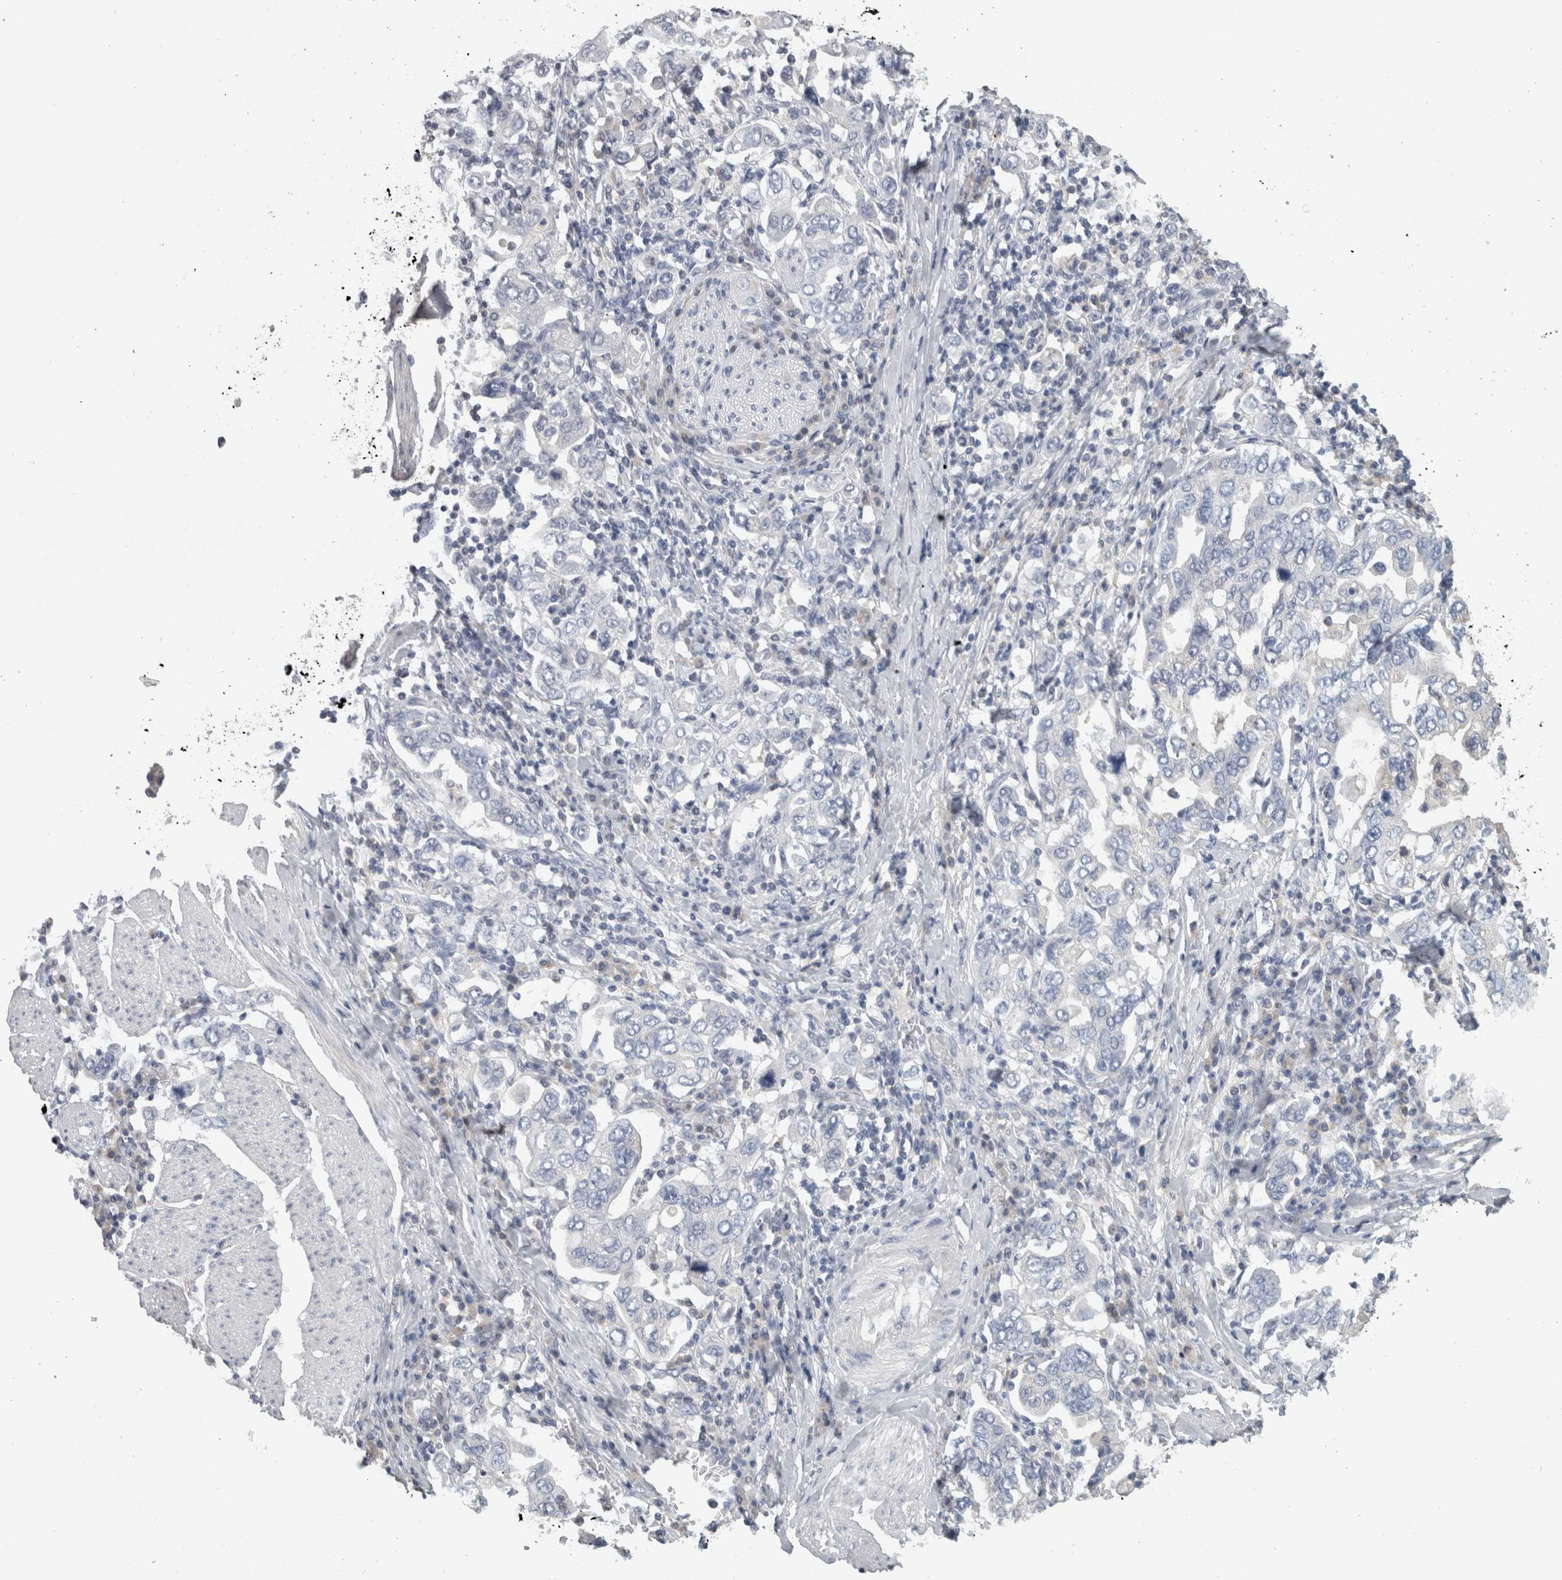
{"staining": {"intensity": "negative", "quantity": "none", "location": "none"}, "tissue": "stomach cancer", "cell_type": "Tumor cells", "image_type": "cancer", "snomed": [{"axis": "morphology", "description": "Adenocarcinoma, NOS"}, {"axis": "topography", "description": "Stomach, upper"}], "caption": "Immunohistochemical staining of human stomach cancer (adenocarcinoma) exhibits no significant staining in tumor cells. The staining was performed using DAB to visualize the protein expression in brown, while the nuclei were stained in blue with hematoxylin (Magnification: 20x).", "gene": "TCAP", "patient": {"sex": "male", "age": 62}}